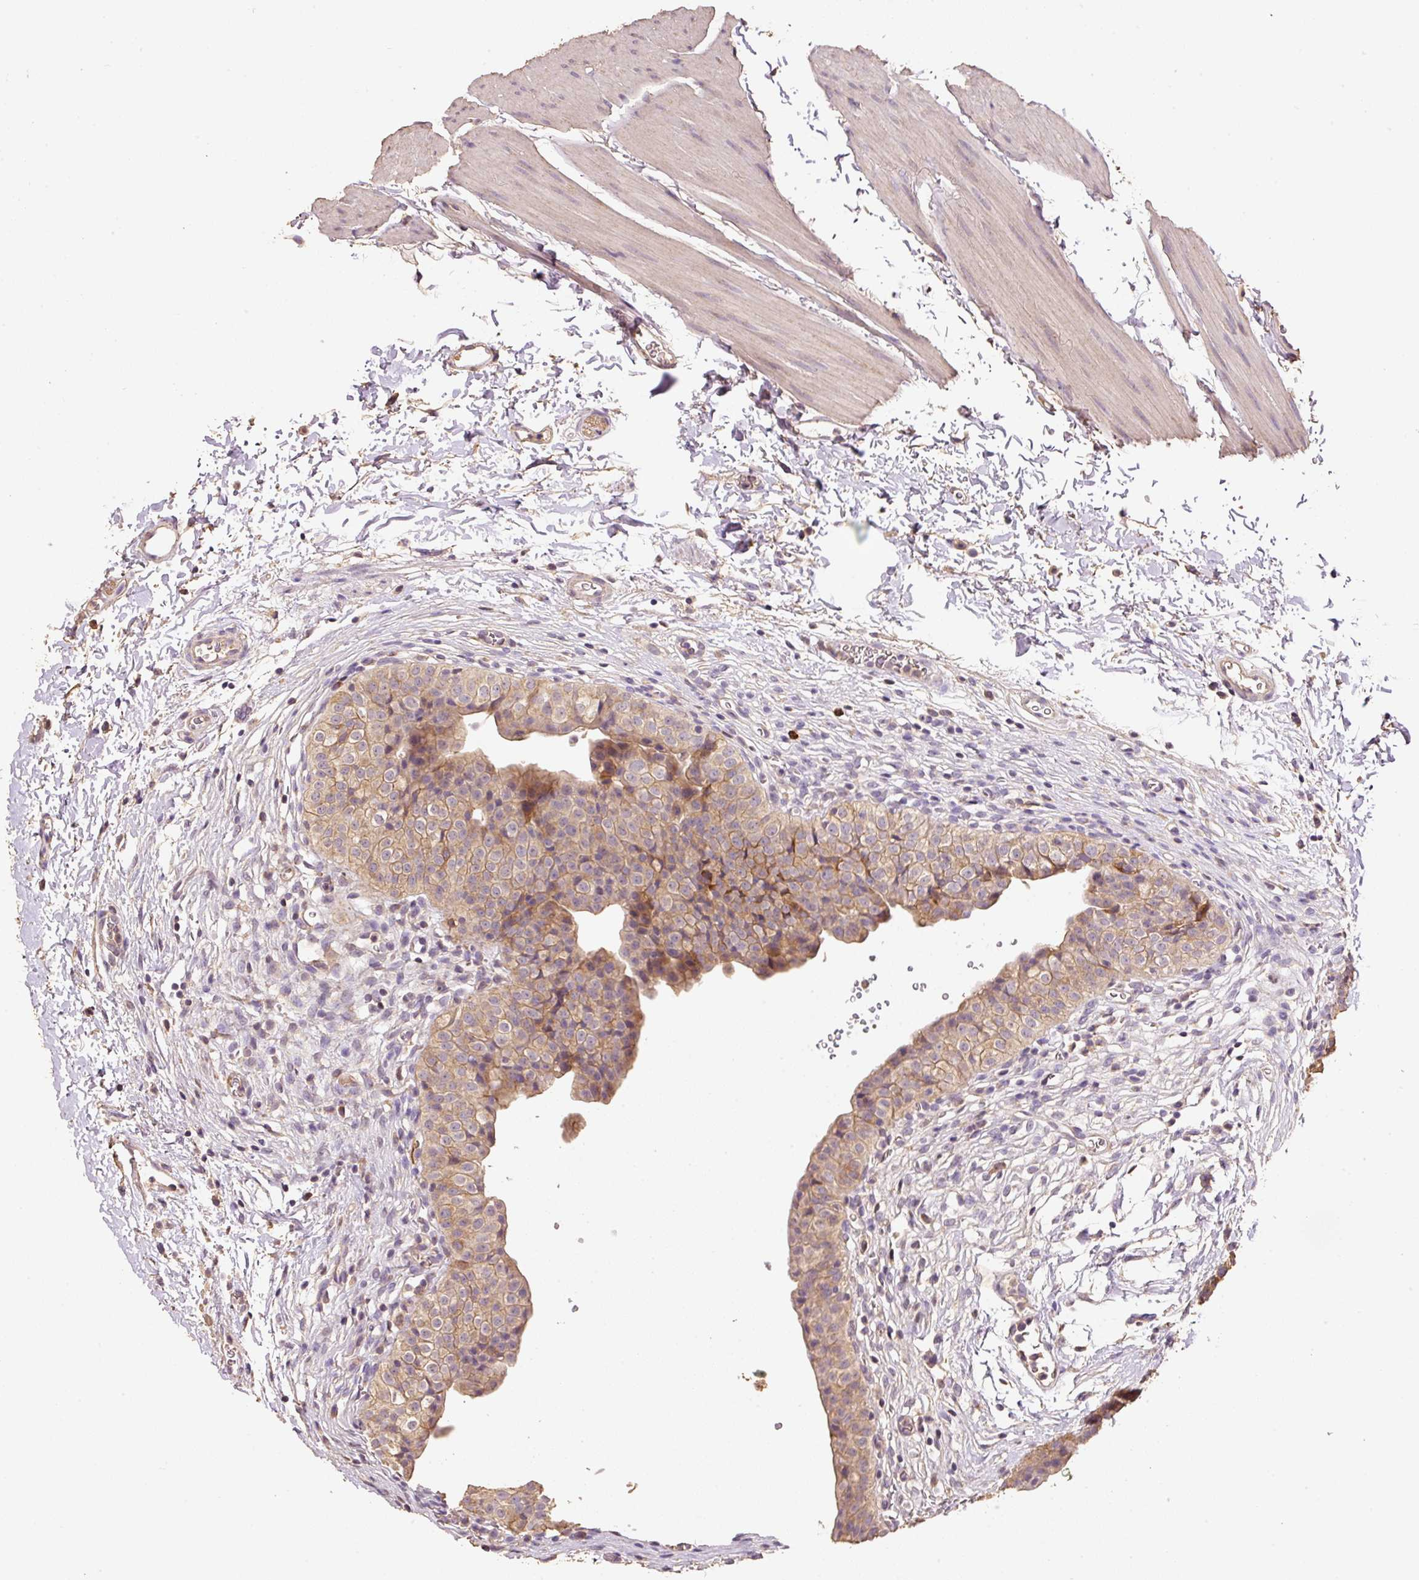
{"staining": {"intensity": "weak", "quantity": ">75%", "location": "cytoplasmic/membranous"}, "tissue": "urinary bladder", "cell_type": "Urothelial cells", "image_type": "normal", "snomed": [{"axis": "morphology", "description": "Normal tissue, NOS"}, {"axis": "topography", "description": "Urinary bladder"}, {"axis": "topography", "description": "Peripheral nerve tissue"}], "caption": "Urinary bladder stained with immunohistochemistry shows weak cytoplasmic/membranous positivity in approximately >75% of urothelial cells.", "gene": "HERC2", "patient": {"sex": "male", "age": 55}}